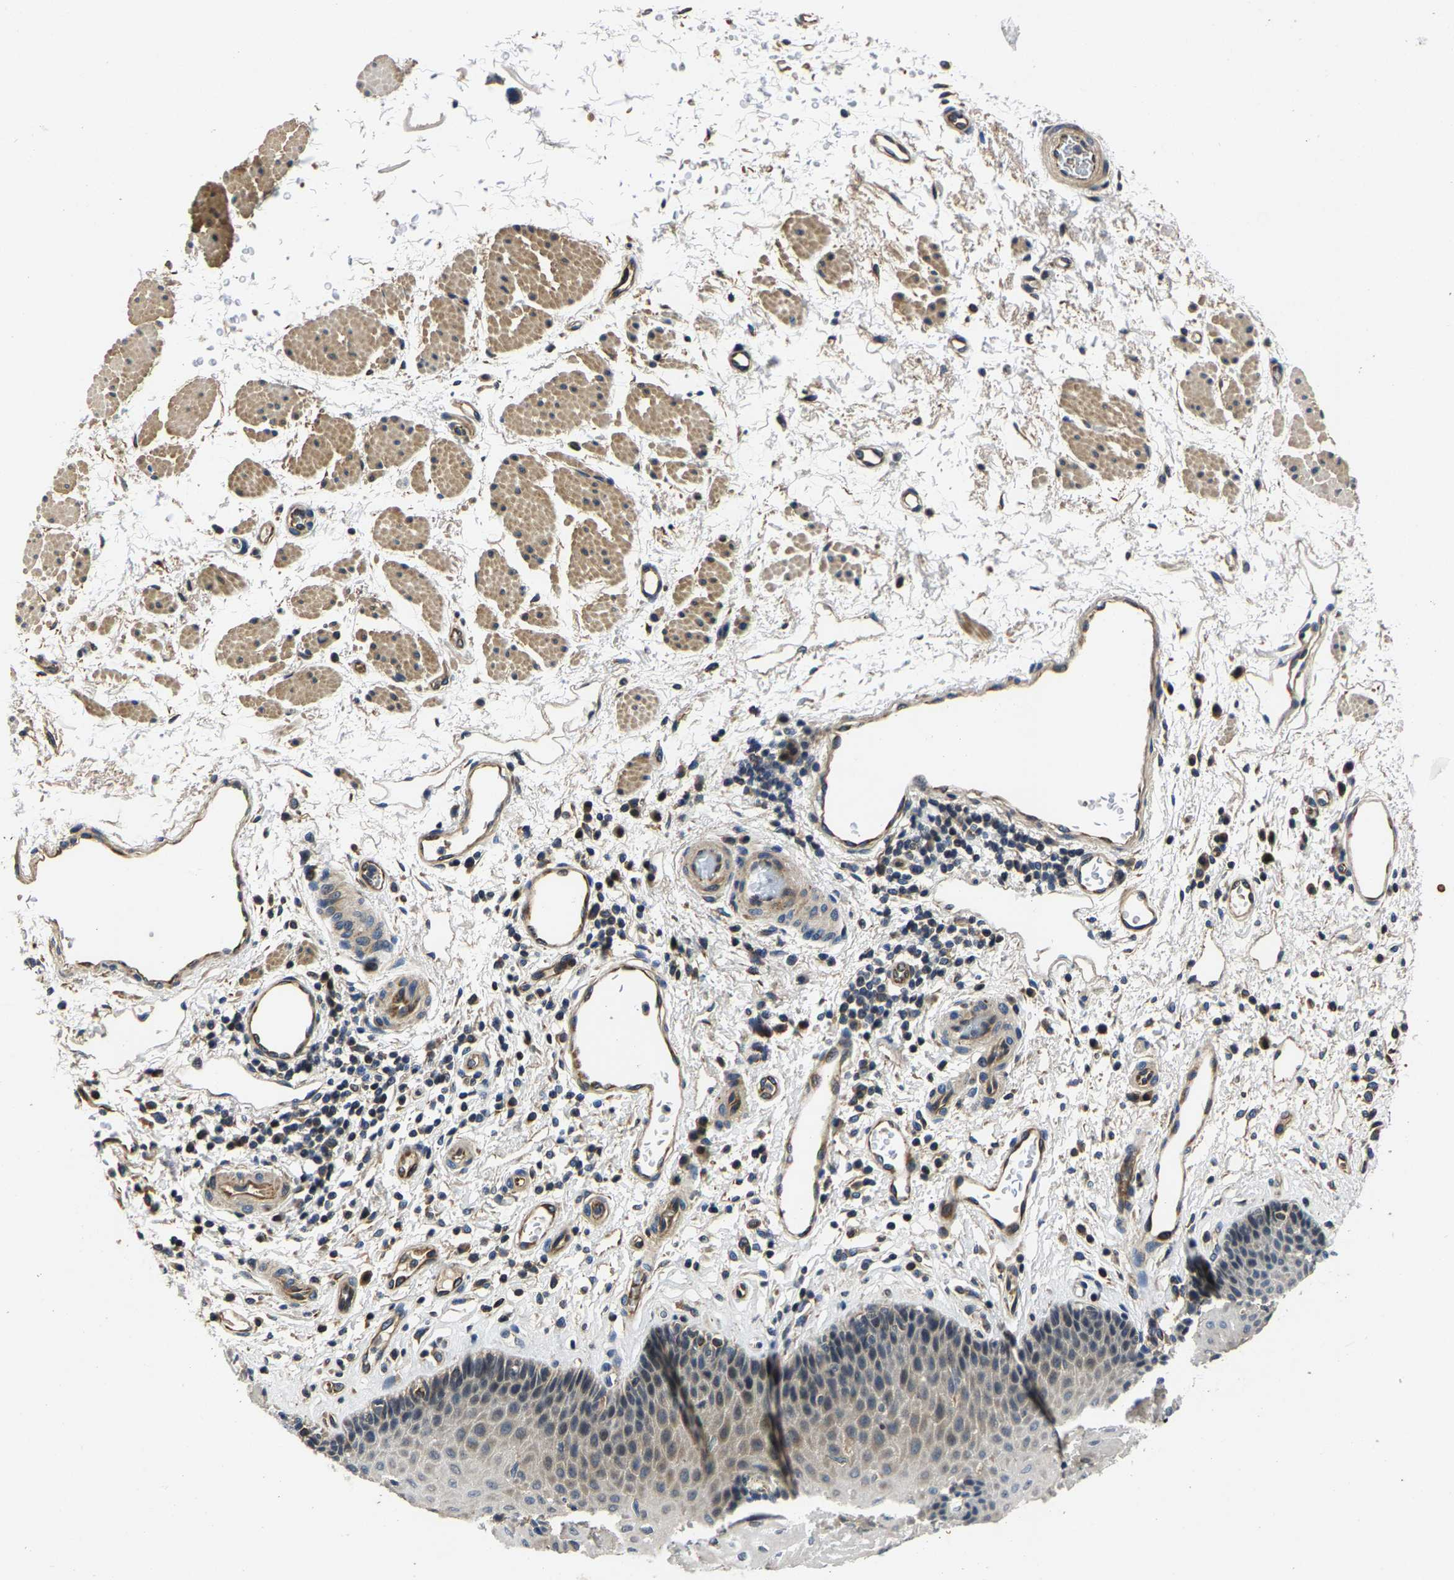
{"staining": {"intensity": "weak", "quantity": "<25%", "location": "cytoplasmic/membranous"}, "tissue": "esophagus", "cell_type": "Squamous epithelial cells", "image_type": "normal", "snomed": [{"axis": "morphology", "description": "Normal tissue, NOS"}, {"axis": "topography", "description": "Esophagus"}], "caption": "This is a micrograph of immunohistochemistry staining of benign esophagus, which shows no expression in squamous epithelial cells.", "gene": "AGBL3", "patient": {"sex": "male", "age": 54}}